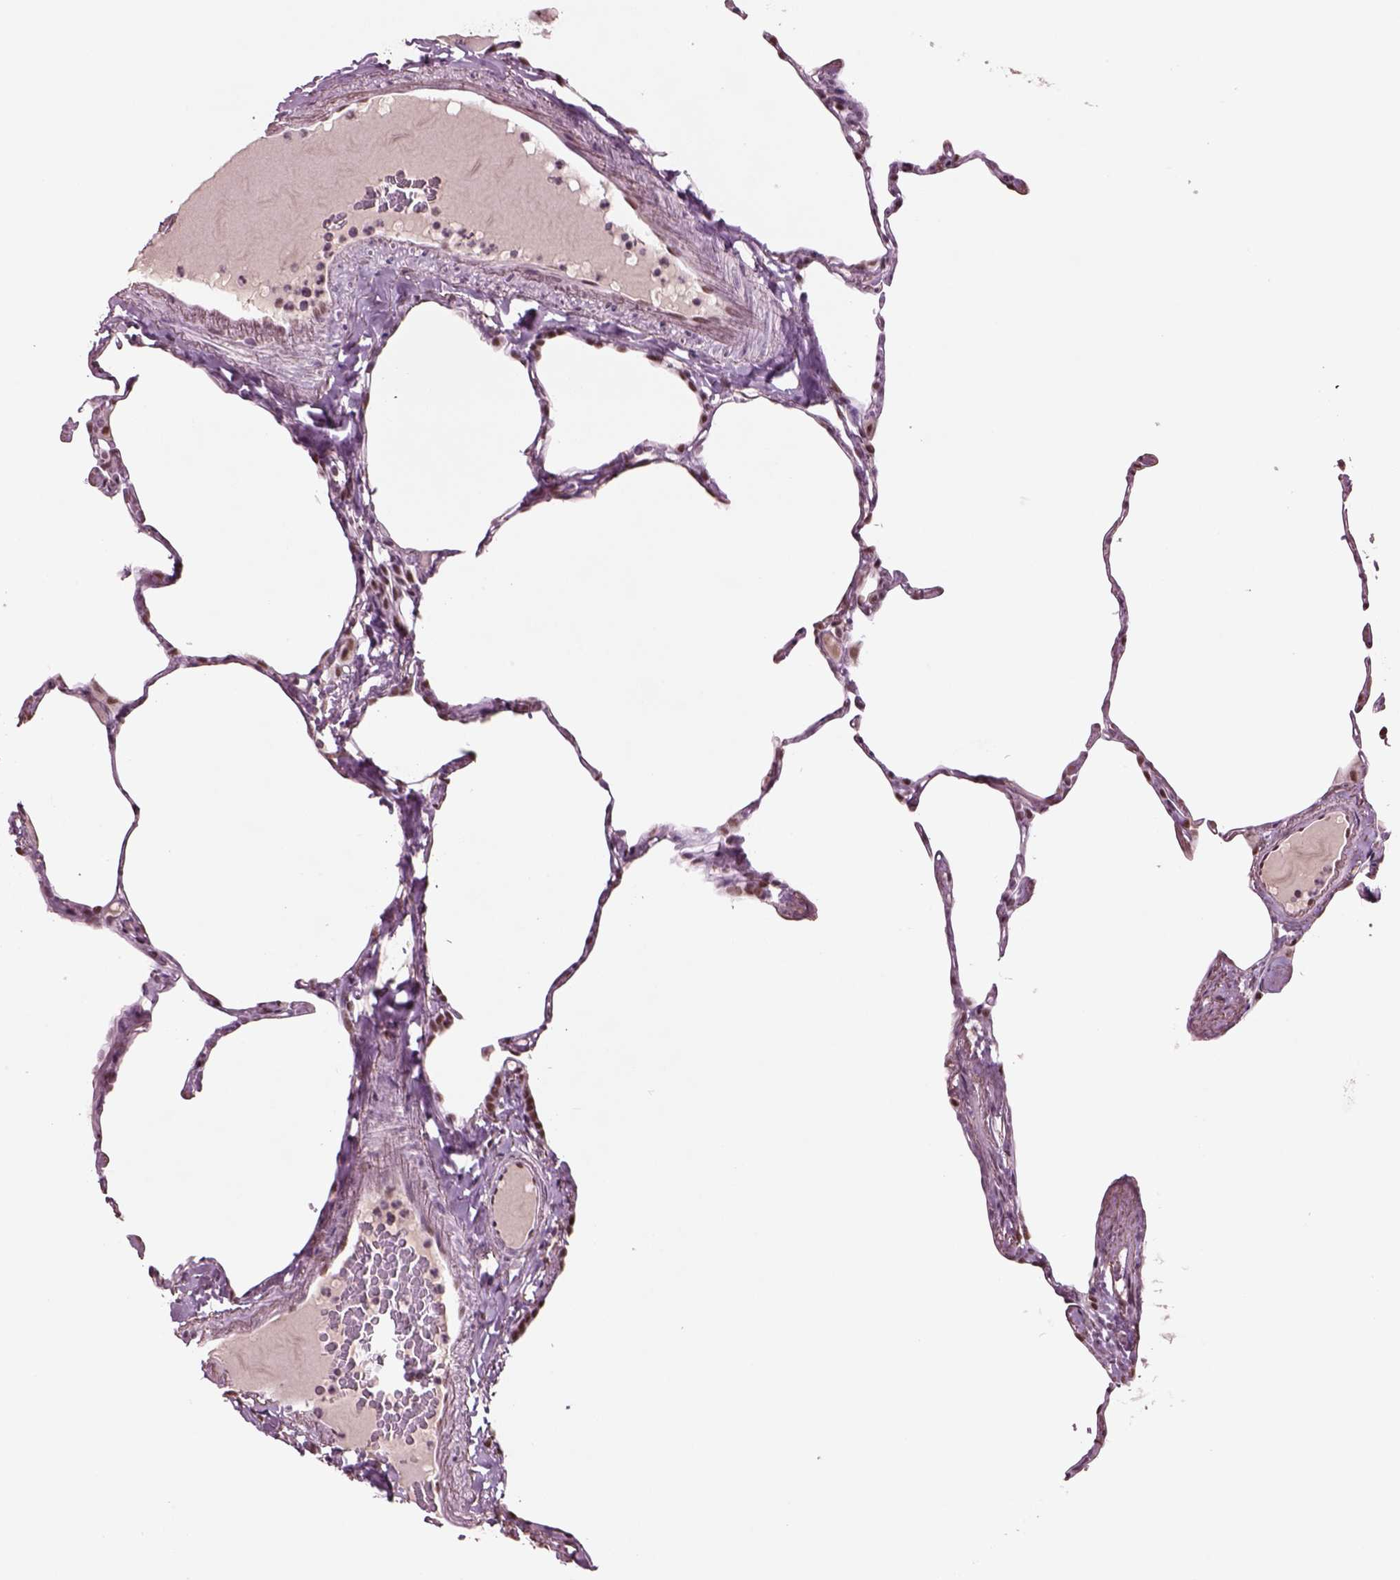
{"staining": {"intensity": "moderate", "quantity": "25%-75%", "location": "nuclear"}, "tissue": "lung", "cell_type": "Alveolar cells", "image_type": "normal", "snomed": [{"axis": "morphology", "description": "Normal tissue, NOS"}, {"axis": "topography", "description": "Lung"}], "caption": "Moderate nuclear protein positivity is seen in about 25%-75% of alveolar cells in lung.", "gene": "SEPHS1", "patient": {"sex": "male", "age": 65}}